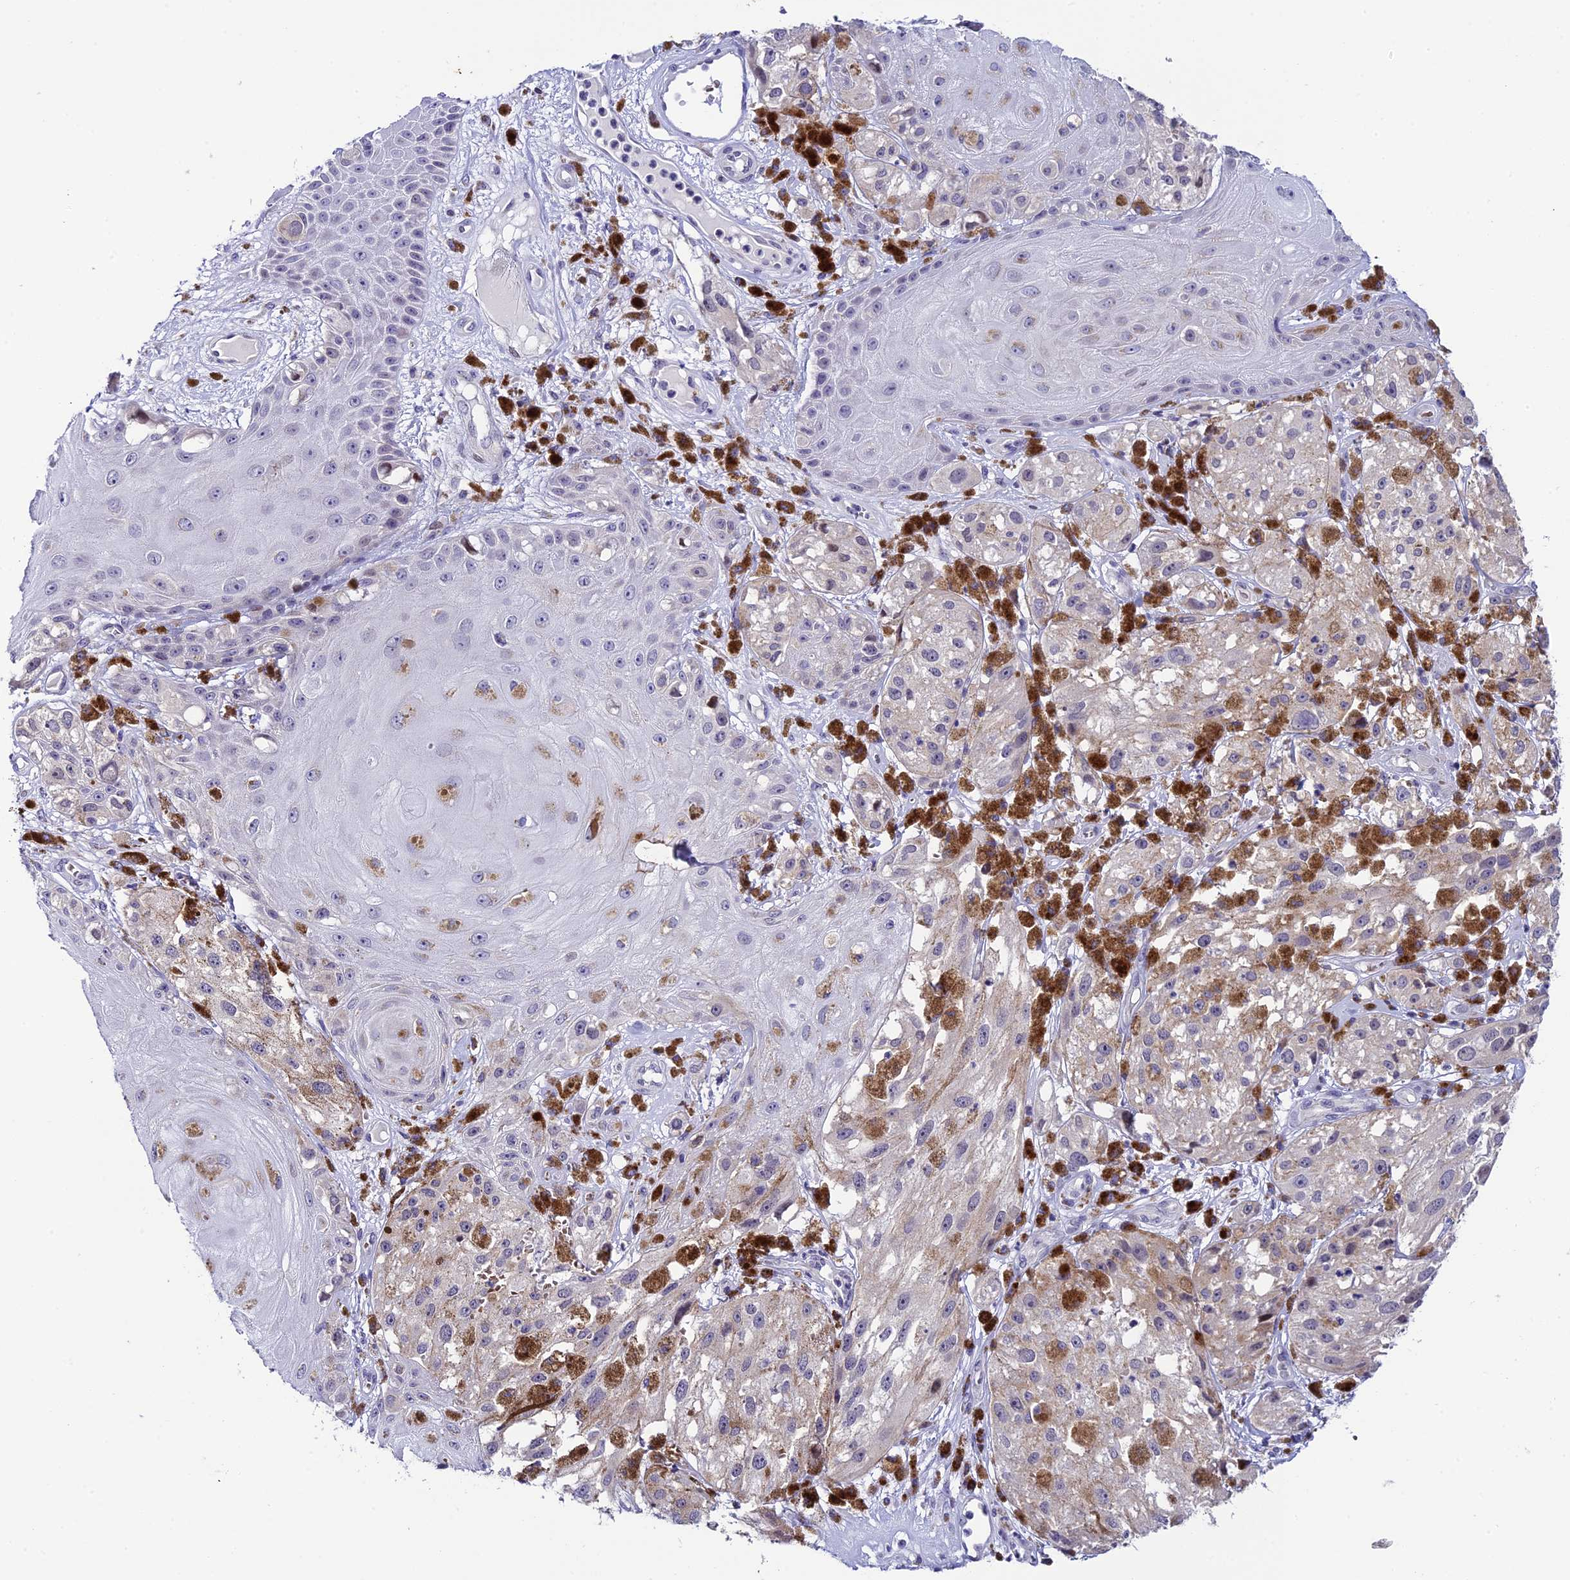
{"staining": {"intensity": "negative", "quantity": "none", "location": "none"}, "tissue": "melanoma", "cell_type": "Tumor cells", "image_type": "cancer", "snomed": [{"axis": "morphology", "description": "Malignant melanoma, NOS"}, {"axis": "topography", "description": "Skin"}], "caption": "The image demonstrates no significant expression in tumor cells of melanoma.", "gene": "RASGEF1B", "patient": {"sex": "male", "age": 88}}